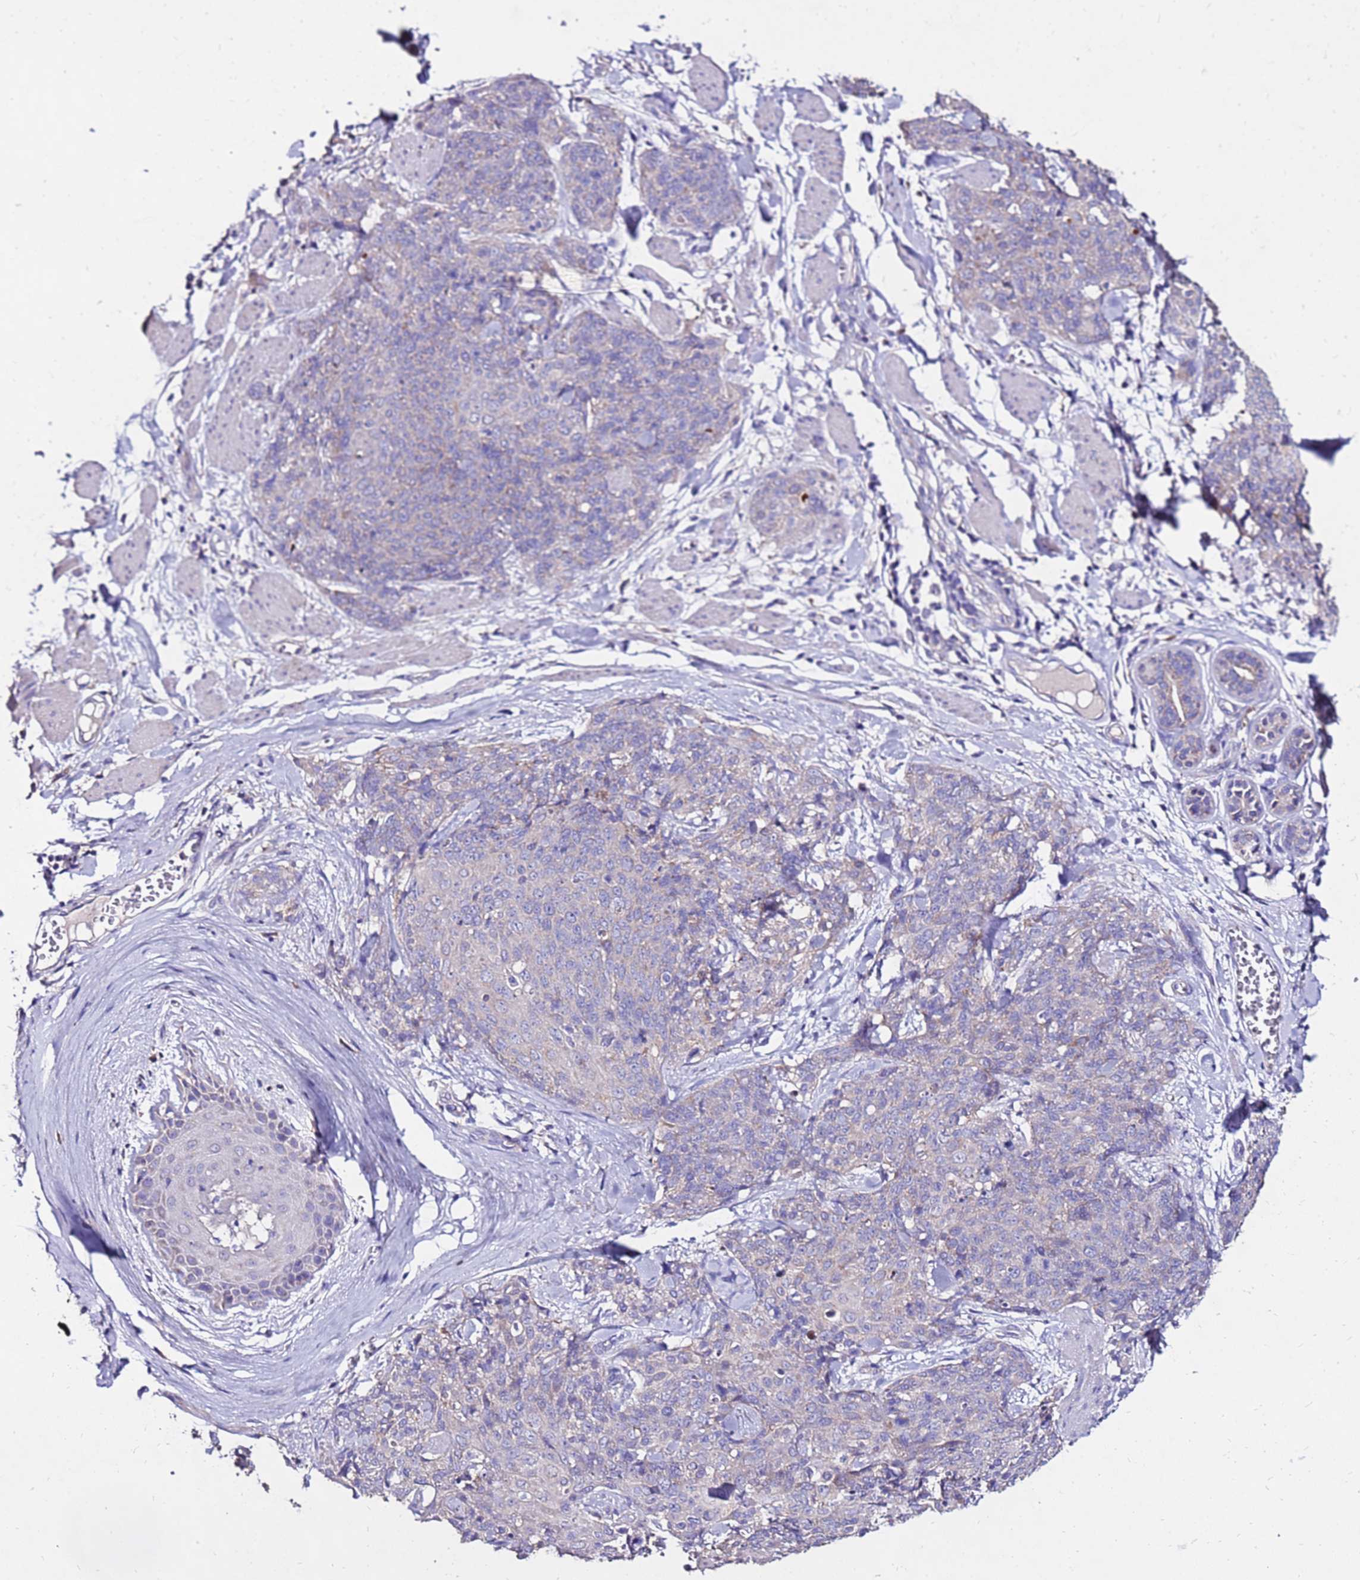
{"staining": {"intensity": "negative", "quantity": "none", "location": "none"}, "tissue": "skin cancer", "cell_type": "Tumor cells", "image_type": "cancer", "snomed": [{"axis": "morphology", "description": "Squamous cell carcinoma, NOS"}, {"axis": "topography", "description": "Skin"}, {"axis": "topography", "description": "Vulva"}], "caption": "Histopathology image shows no significant protein expression in tumor cells of skin squamous cell carcinoma.", "gene": "TMEM106C", "patient": {"sex": "female", "age": 85}}